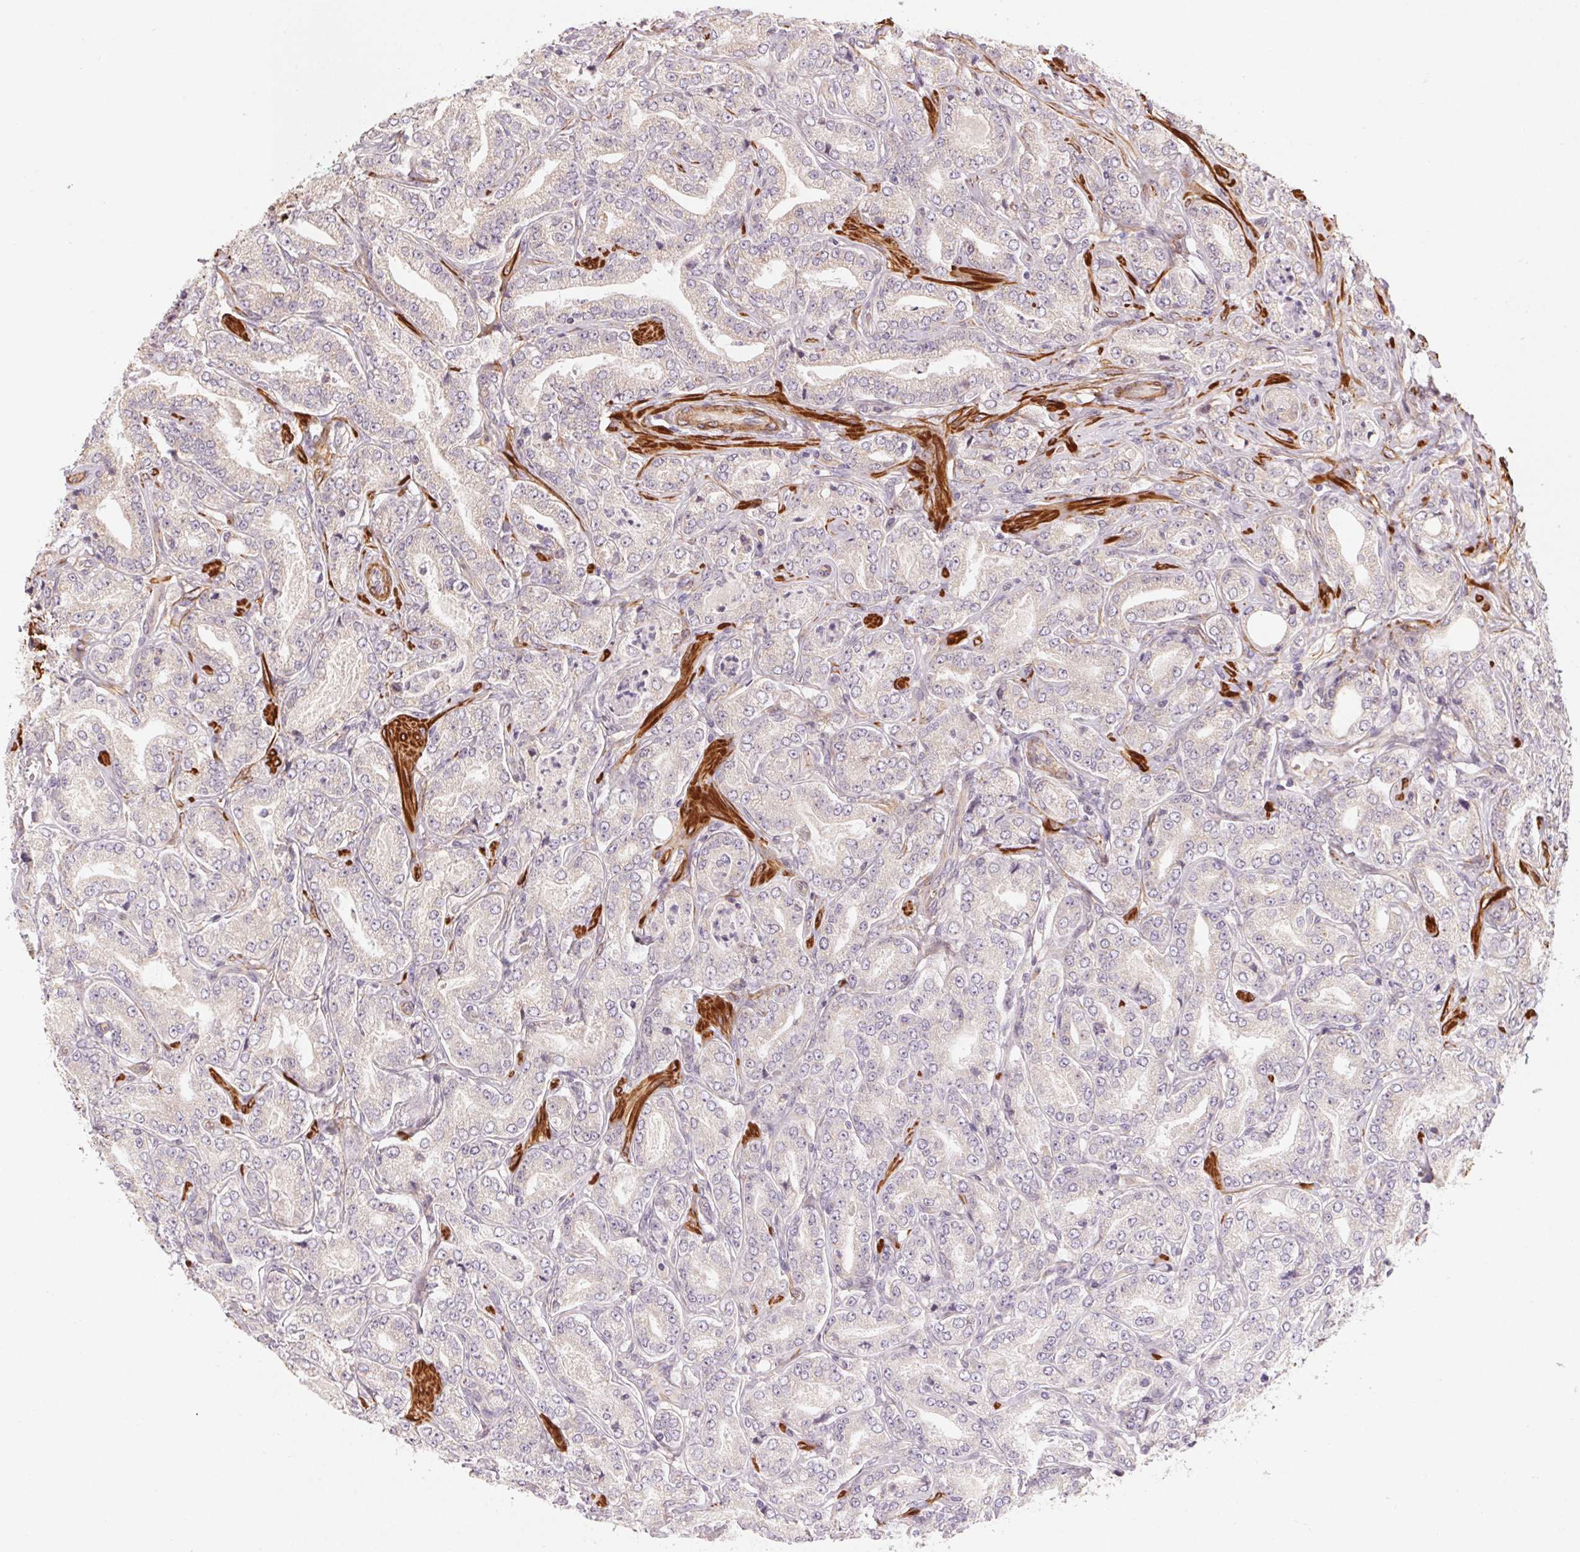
{"staining": {"intensity": "negative", "quantity": "none", "location": "none"}, "tissue": "prostate cancer", "cell_type": "Tumor cells", "image_type": "cancer", "snomed": [{"axis": "morphology", "description": "Adenocarcinoma, NOS"}, {"axis": "topography", "description": "Prostate"}], "caption": "Immunohistochemical staining of adenocarcinoma (prostate) shows no significant expression in tumor cells. (DAB (3,3'-diaminobenzidine) immunohistochemistry visualized using brightfield microscopy, high magnification).", "gene": "CCDC112", "patient": {"sex": "male", "age": 64}}